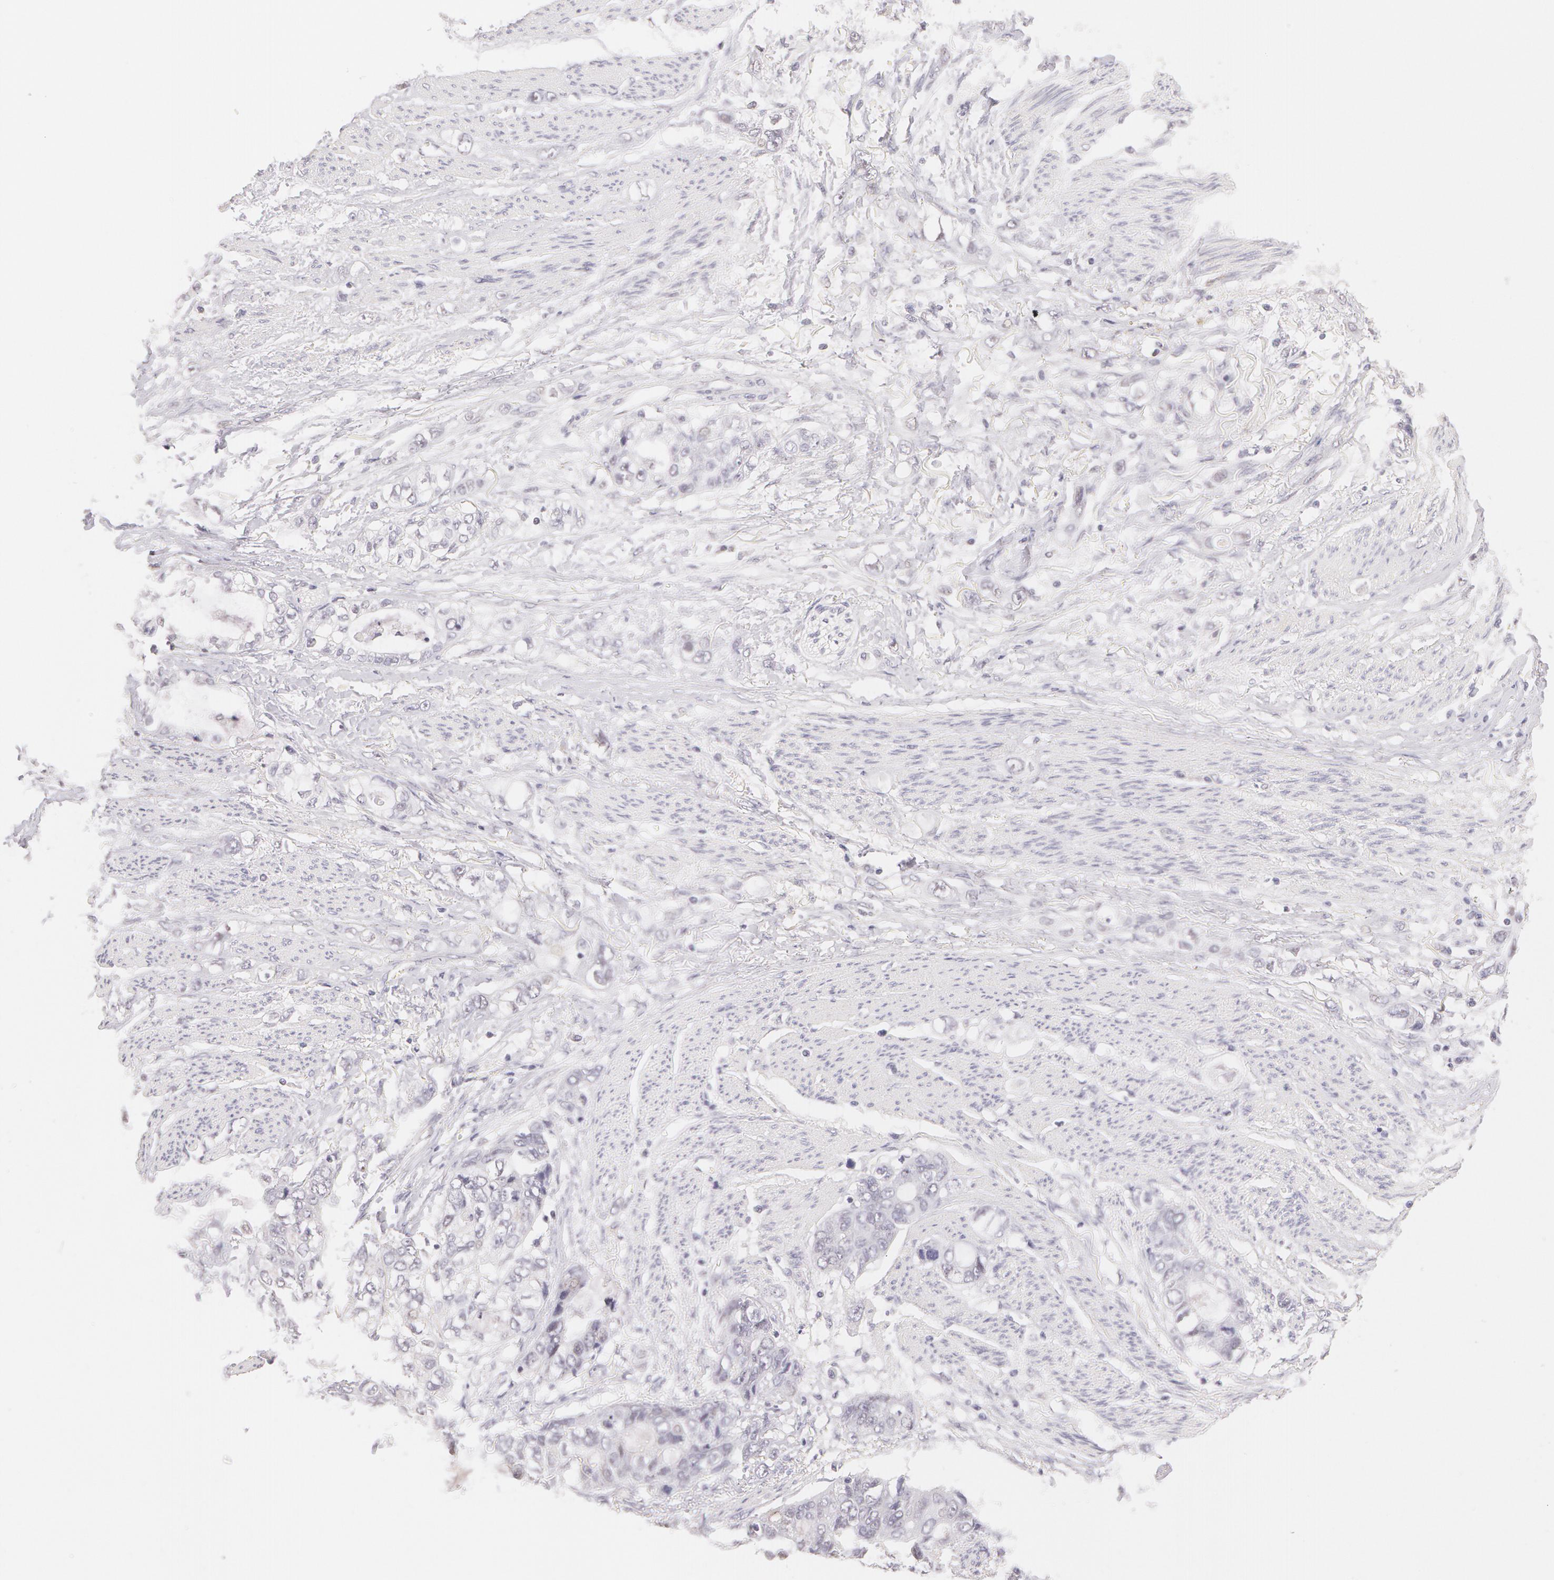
{"staining": {"intensity": "negative", "quantity": "none", "location": "none"}, "tissue": "stomach cancer", "cell_type": "Tumor cells", "image_type": "cancer", "snomed": [{"axis": "morphology", "description": "Adenocarcinoma, NOS"}, {"axis": "topography", "description": "Stomach, upper"}], "caption": "Histopathology image shows no protein expression in tumor cells of stomach cancer tissue. Brightfield microscopy of immunohistochemistry (IHC) stained with DAB (3,3'-diaminobenzidine) (brown) and hematoxylin (blue), captured at high magnification.", "gene": "ZNF597", "patient": {"sex": "female", "age": 52}}